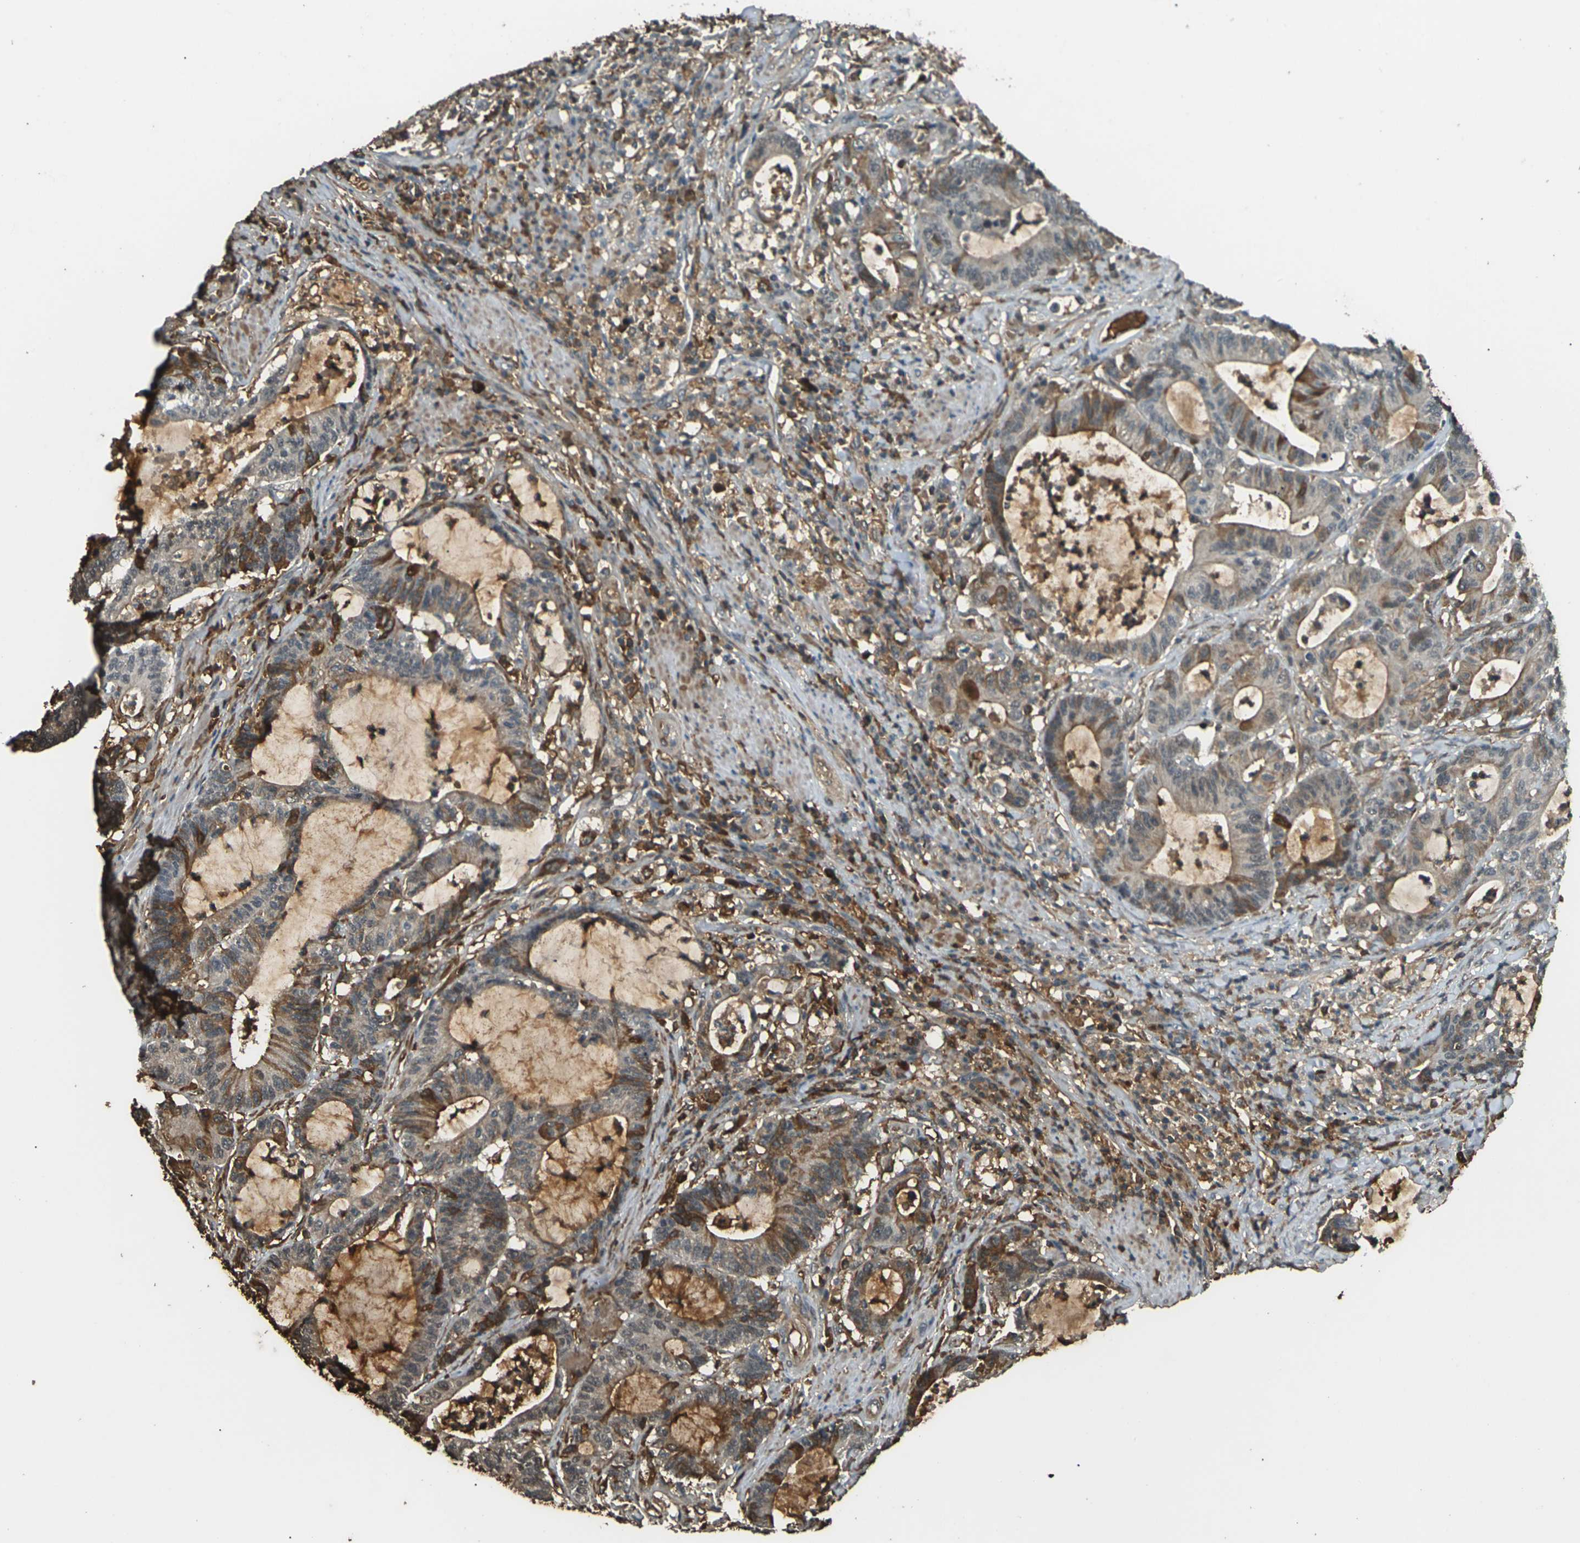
{"staining": {"intensity": "strong", "quantity": "25%-75%", "location": "cytoplasmic/membranous"}, "tissue": "colorectal cancer", "cell_type": "Tumor cells", "image_type": "cancer", "snomed": [{"axis": "morphology", "description": "Adenocarcinoma, NOS"}, {"axis": "topography", "description": "Colon"}], "caption": "Protein expression analysis of human colorectal cancer (adenocarcinoma) reveals strong cytoplasmic/membranous positivity in approximately 25%-75% of tumor cells.", "gene": "CYP1B1", "patient": {"sex": "female", "age": 84}}